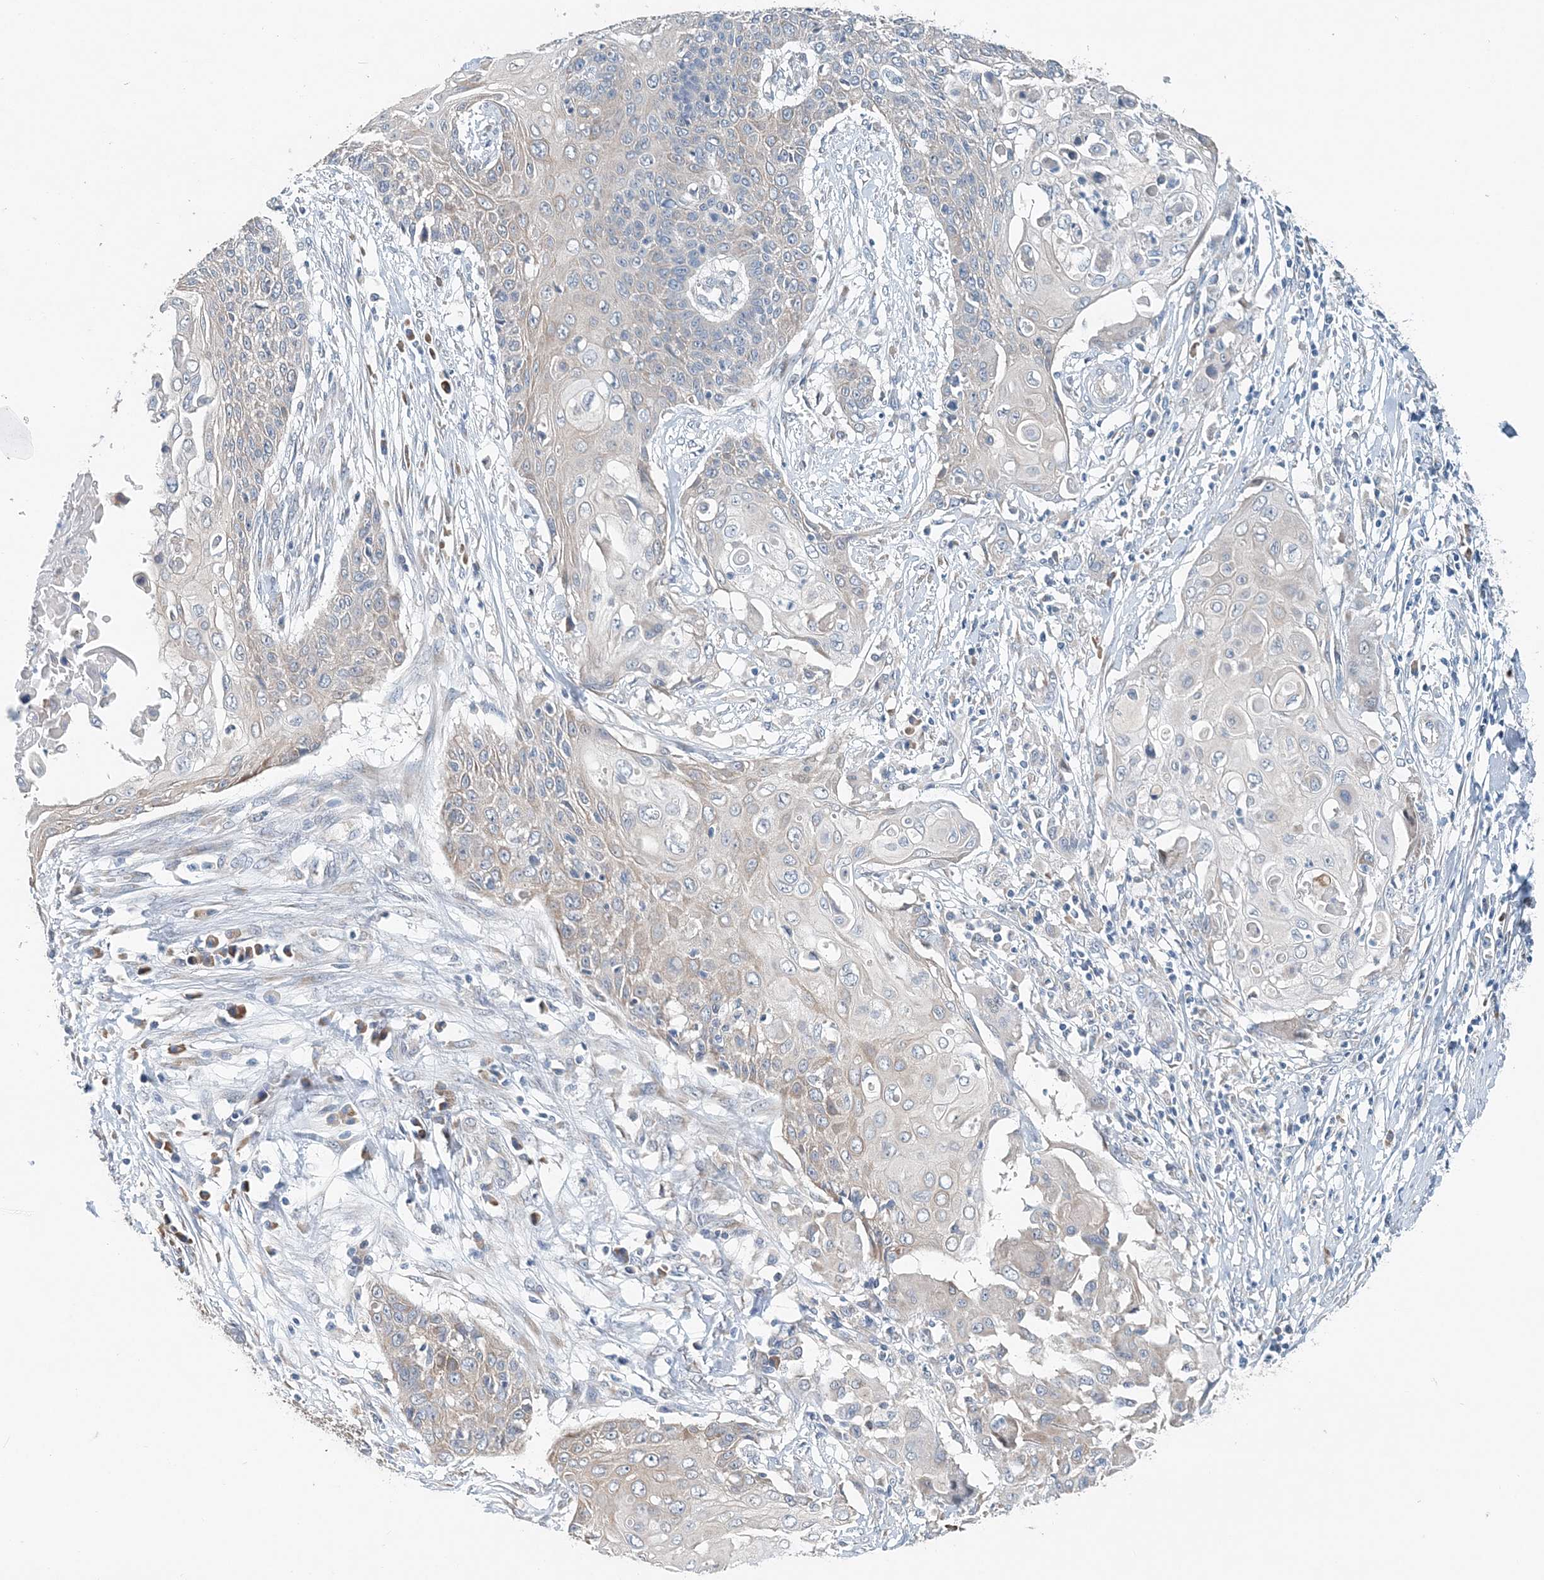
{"staining": {"intensity": "negative", "quantity": "none", "location": "none"}, "tissue": "cervical cancer", "cell_type": "Tumor cells", "image_type": "cancer", "snomed": [{"axis": "morphology", "description": "Squamous cell carcinoma, NOS"}, {"axis": "topography", "description": "Cervix"}], "caption": "The image shows no staining of tumor cells in cervical squamous cell carcinoma. (Stains: DAB (3,3'-diaminobenzidine) immunohistochemistry with hematoxylin counter stain, Microscopy: brightfield microscopy at high magnification).", "gene": "EEF1A2", "patient": {"sex": "female", "age": 39}}